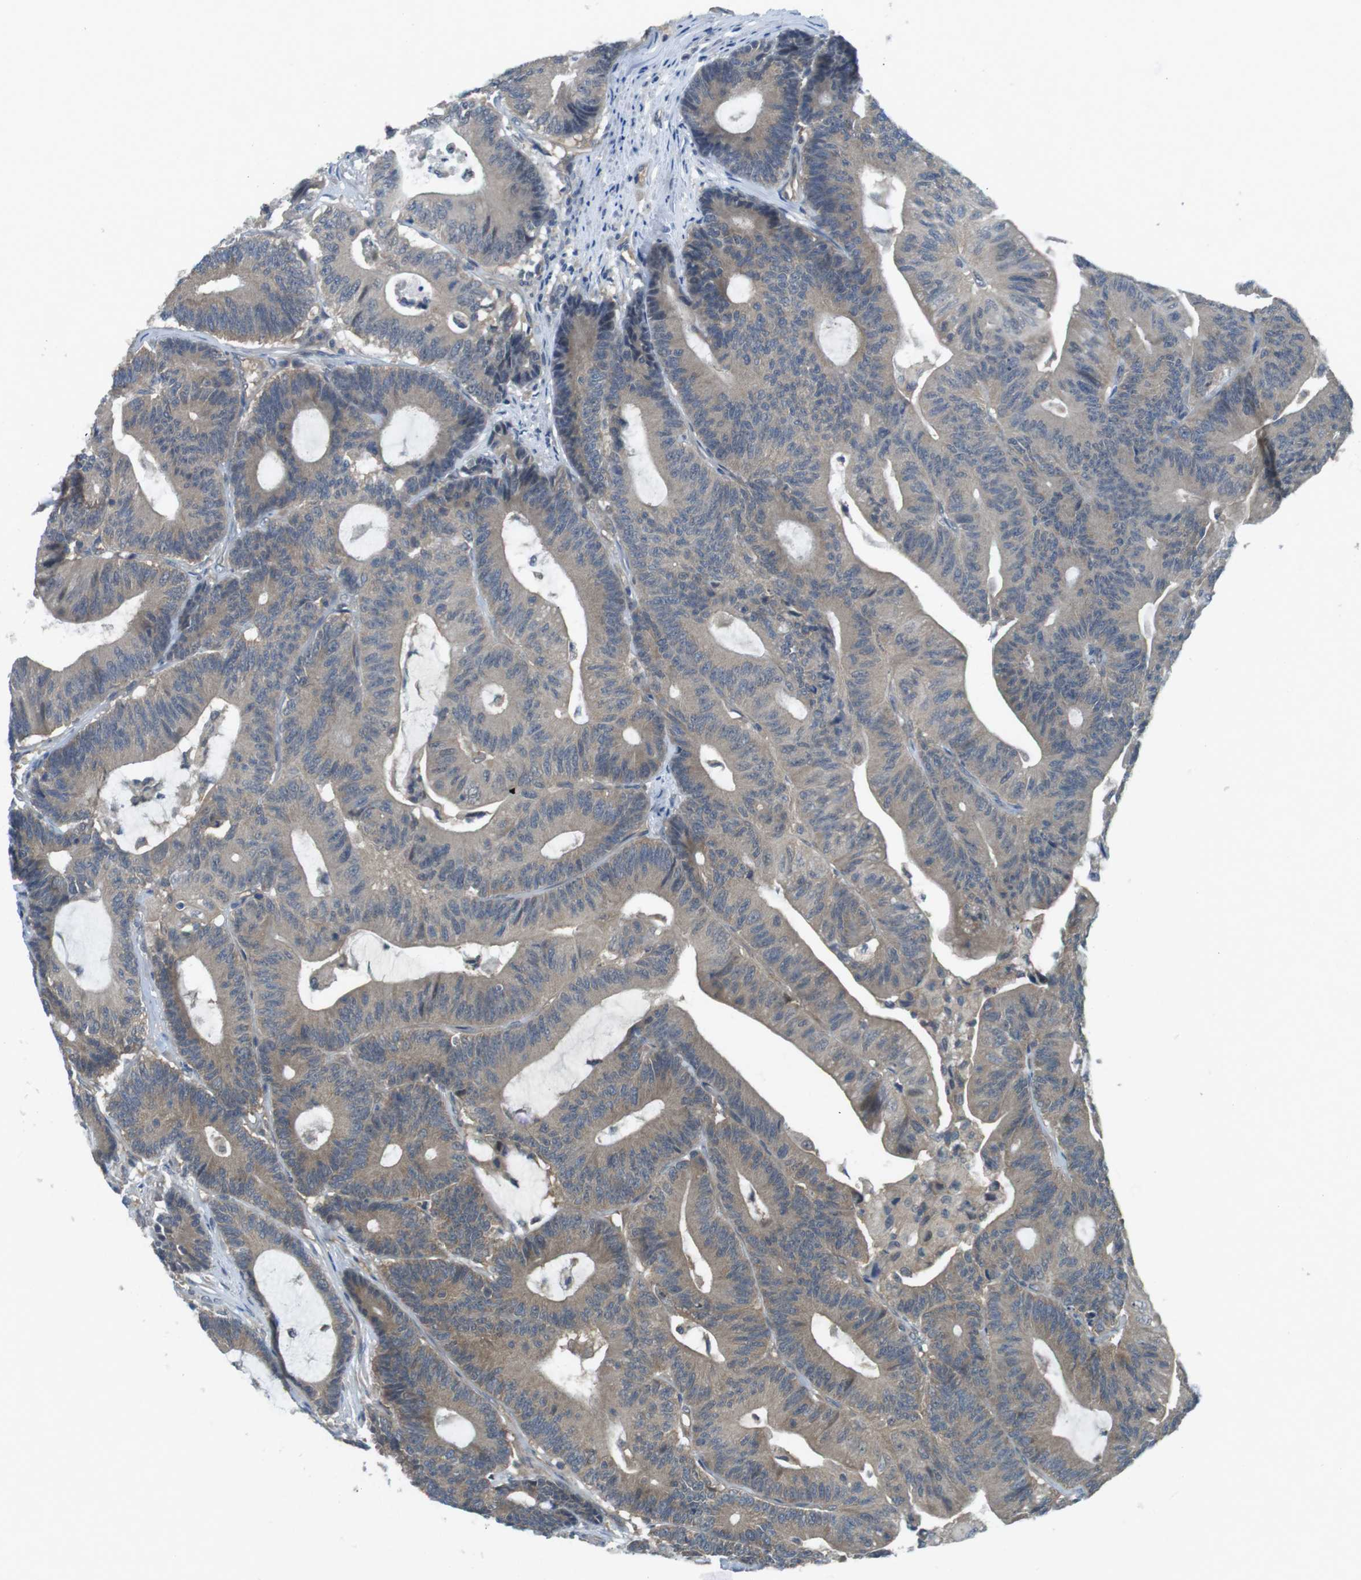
{"staining": {"intensity": "weak", "quantity": ">75%", "location": "cytoplasmic/membranous"}, "tissue": "colorectal cancer", "cell_type": "Tumor cells", "image_type": "cancer", "snomed": [{"axis": "morphology", "description": "Adenocarcinoma, NOS"}, {"axis": "topography", "description": "Colon"}], "caption": "Immunohistochemical staining of human colorectal adenocarcinoma demonstrates low levels of weak cytoplasmic/membranous expression in about >75% of tumor cells.", "gene": "SUGT1", "patient": {"sex": "female", "age": 84}}